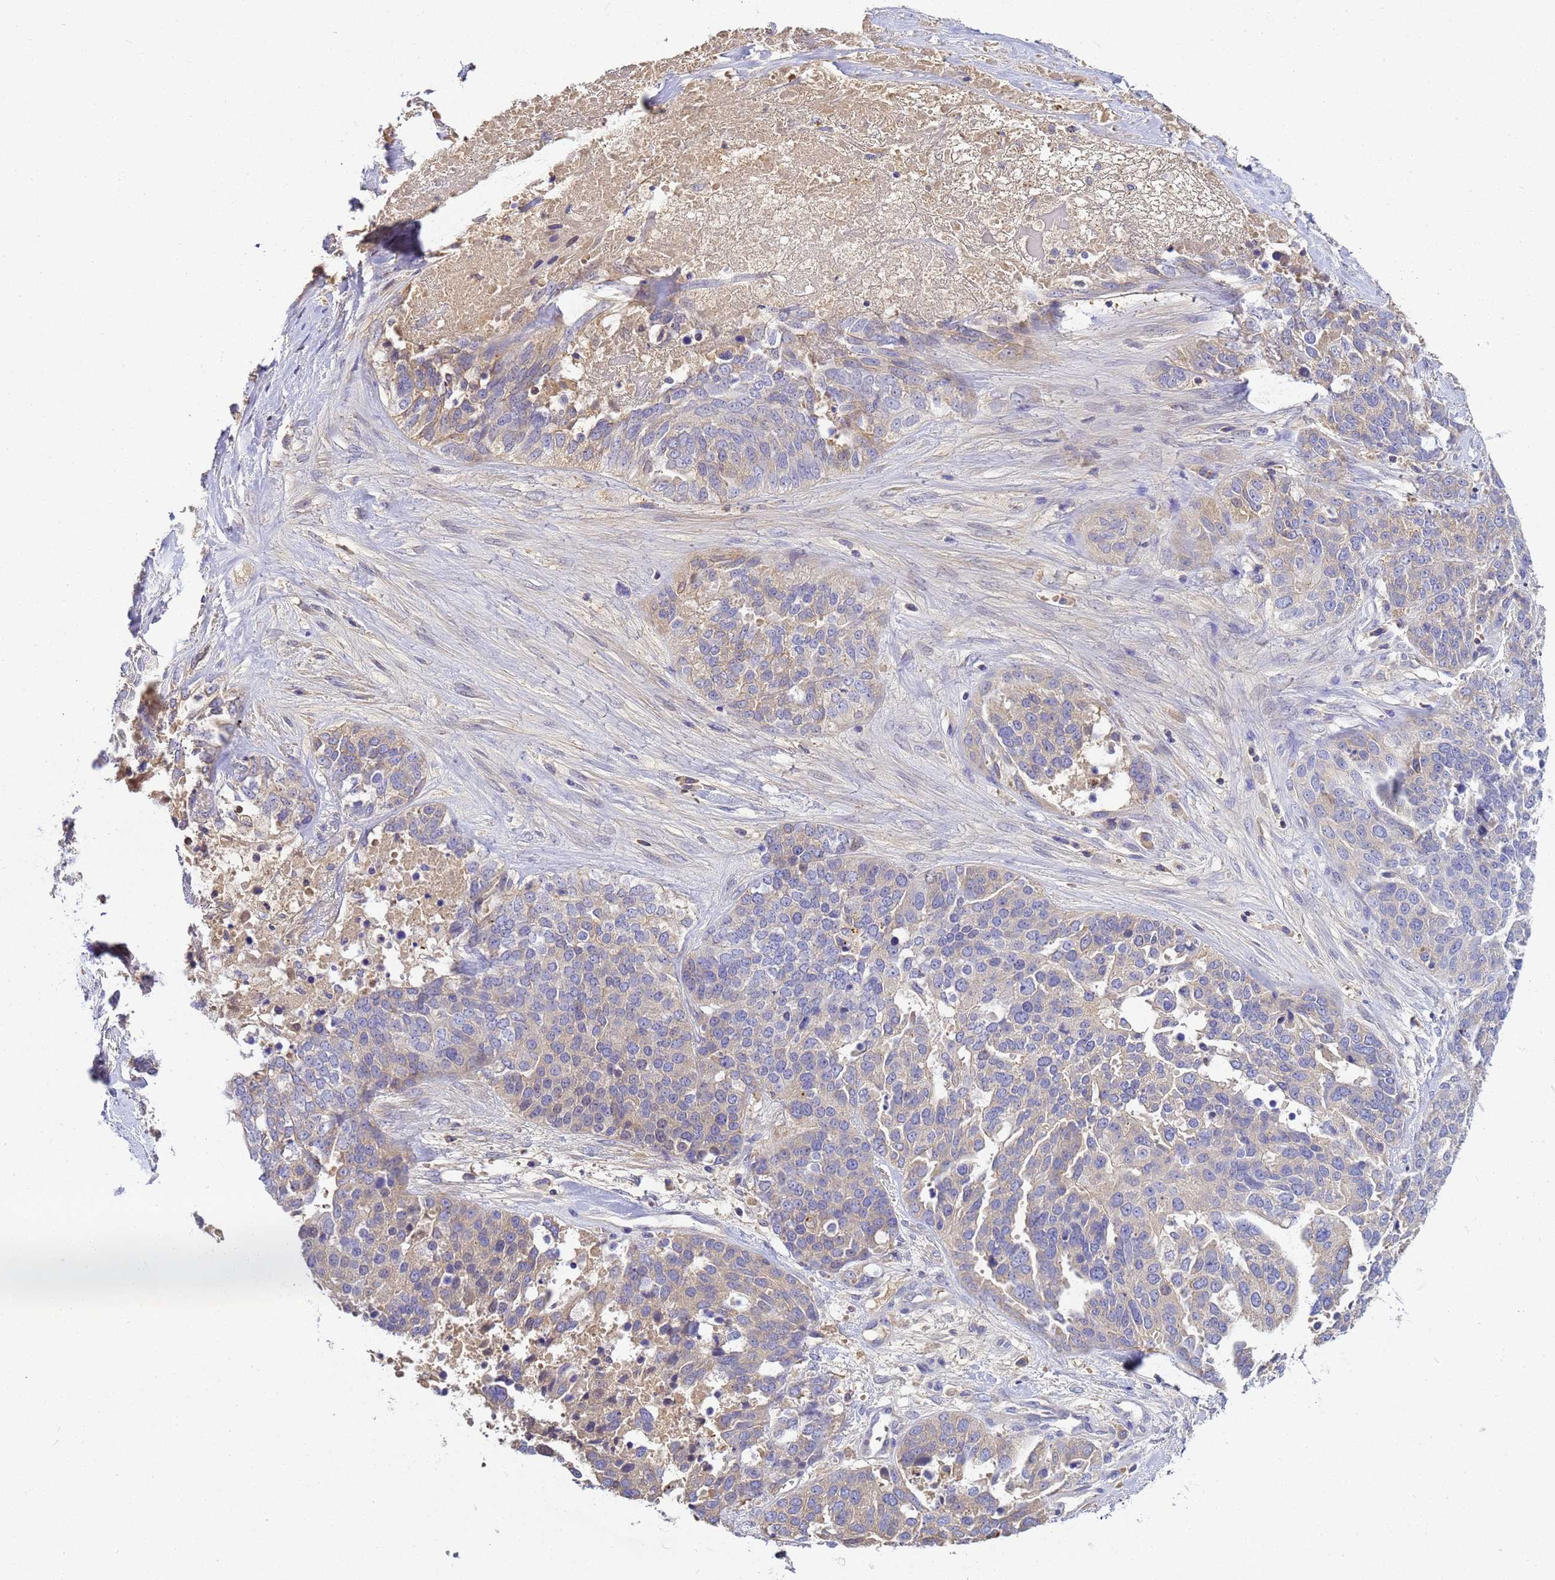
{"staining": {"intensity": "weak", "quantity": "<25%", "location": "cytoplasmic/membranous"}, "tissue": "ovarian cancer", "cell_type": "Tumor cells", "image_type": "cancer", "snomed": [{"axis": "morphology", "description": "Cystadenocarcinoma, serous, NOS"}, {"axis": "topography", "description": "Ovary"}], "caption": "Ovarian cancer was stained to show a protein in brown. There is no significant expression in tumor cells.", "gene": "TBCD", "patient": {"sex": "female", "age": 44}}